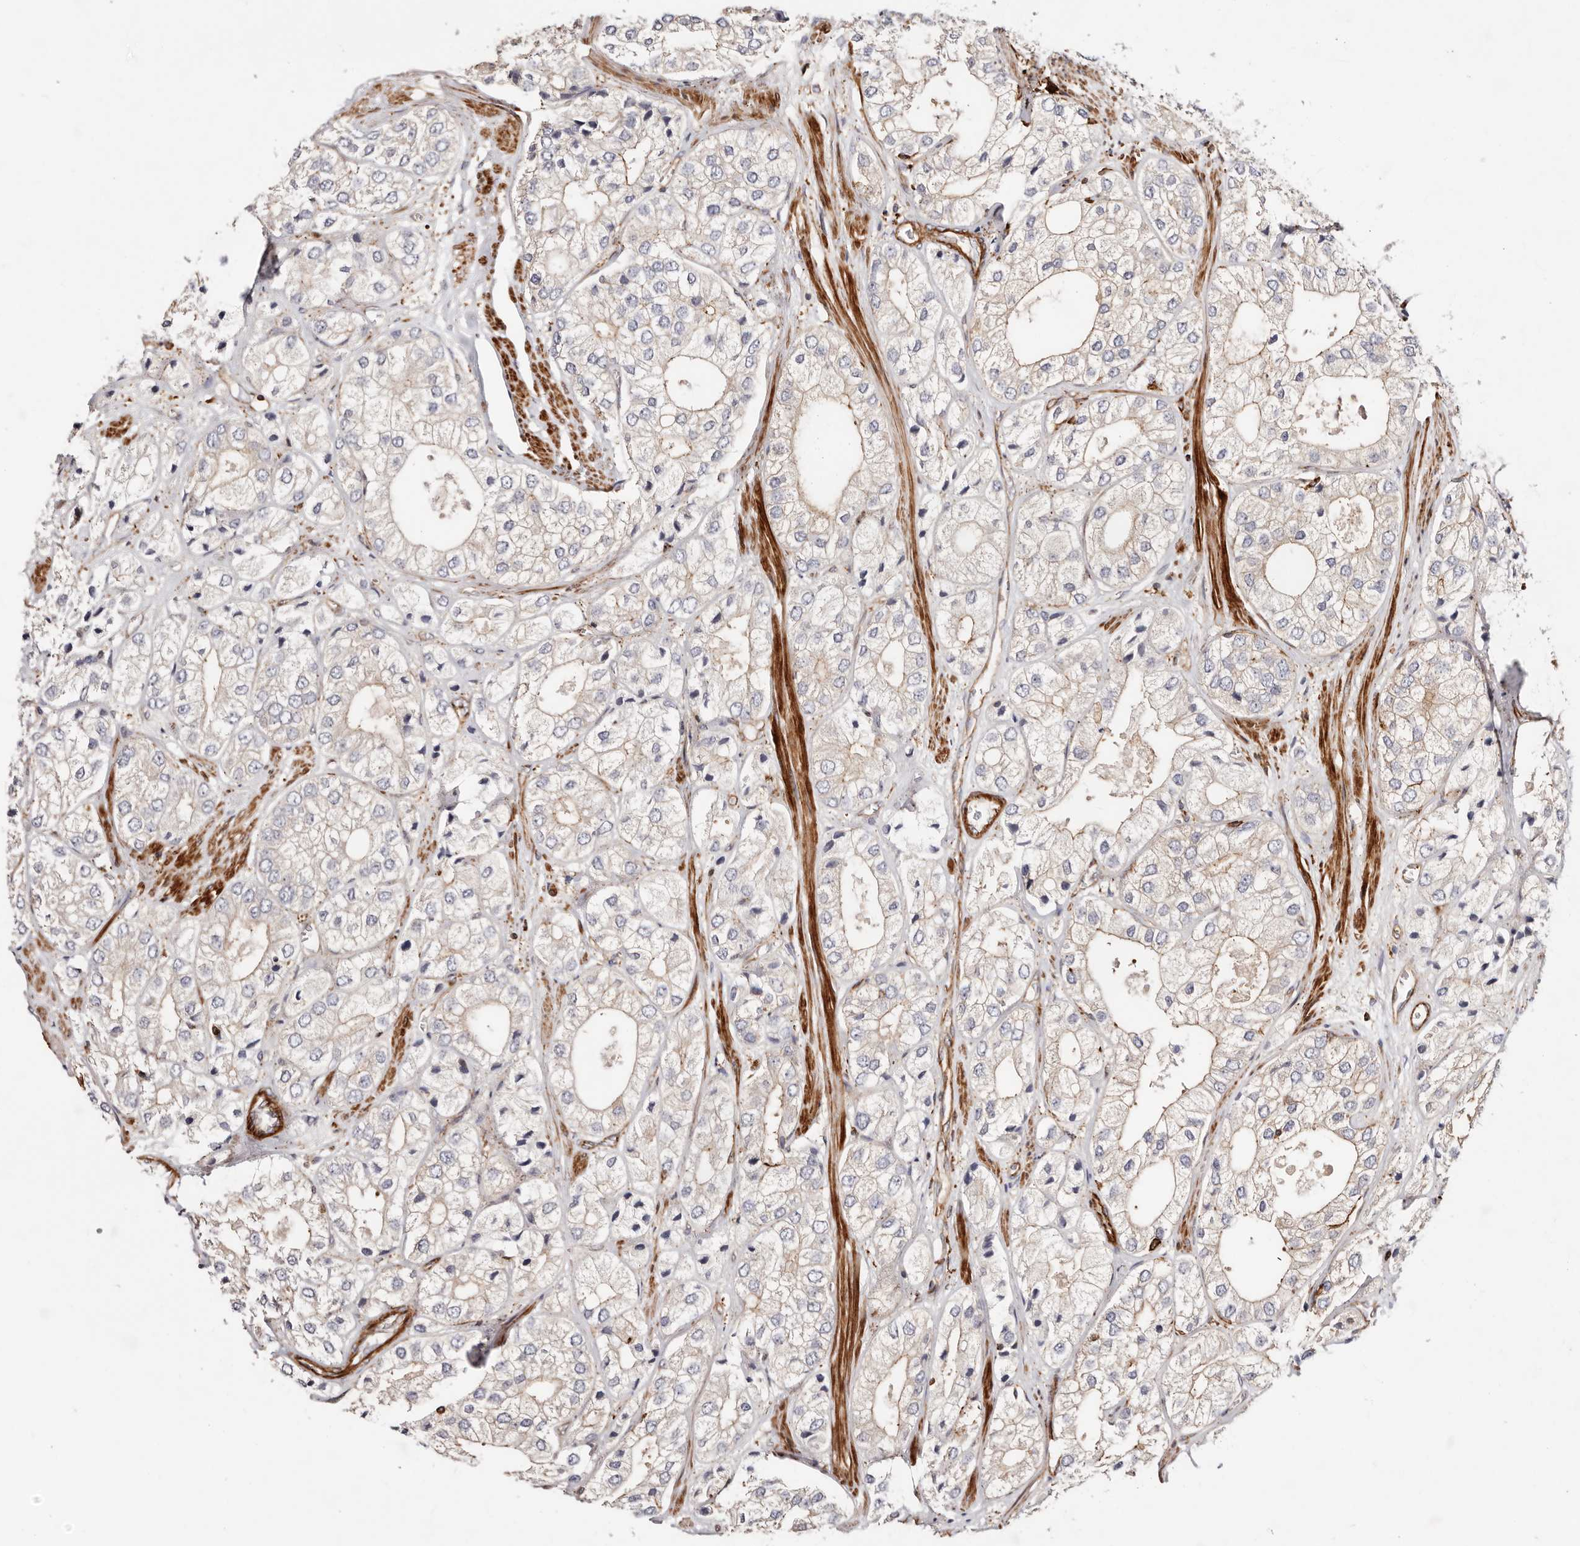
{"staining": {"intensity": "negative", "quantity": "none", "location": "none"}, "tissue": "prostate cancer", "cell_type": "Tumor cells", "image_type": "cancer", "snomed": [{"axis": "morphology", "description": "Adenocarcinoma, High grade"}, {"axis": "topography", "description": "Prostate"}], "caption": "Histopathology image shows no significant protein expression in tumor cells of prostate cancer.", "gene": "PTPN22", "patient": {"sex": "male", "age": 50}}